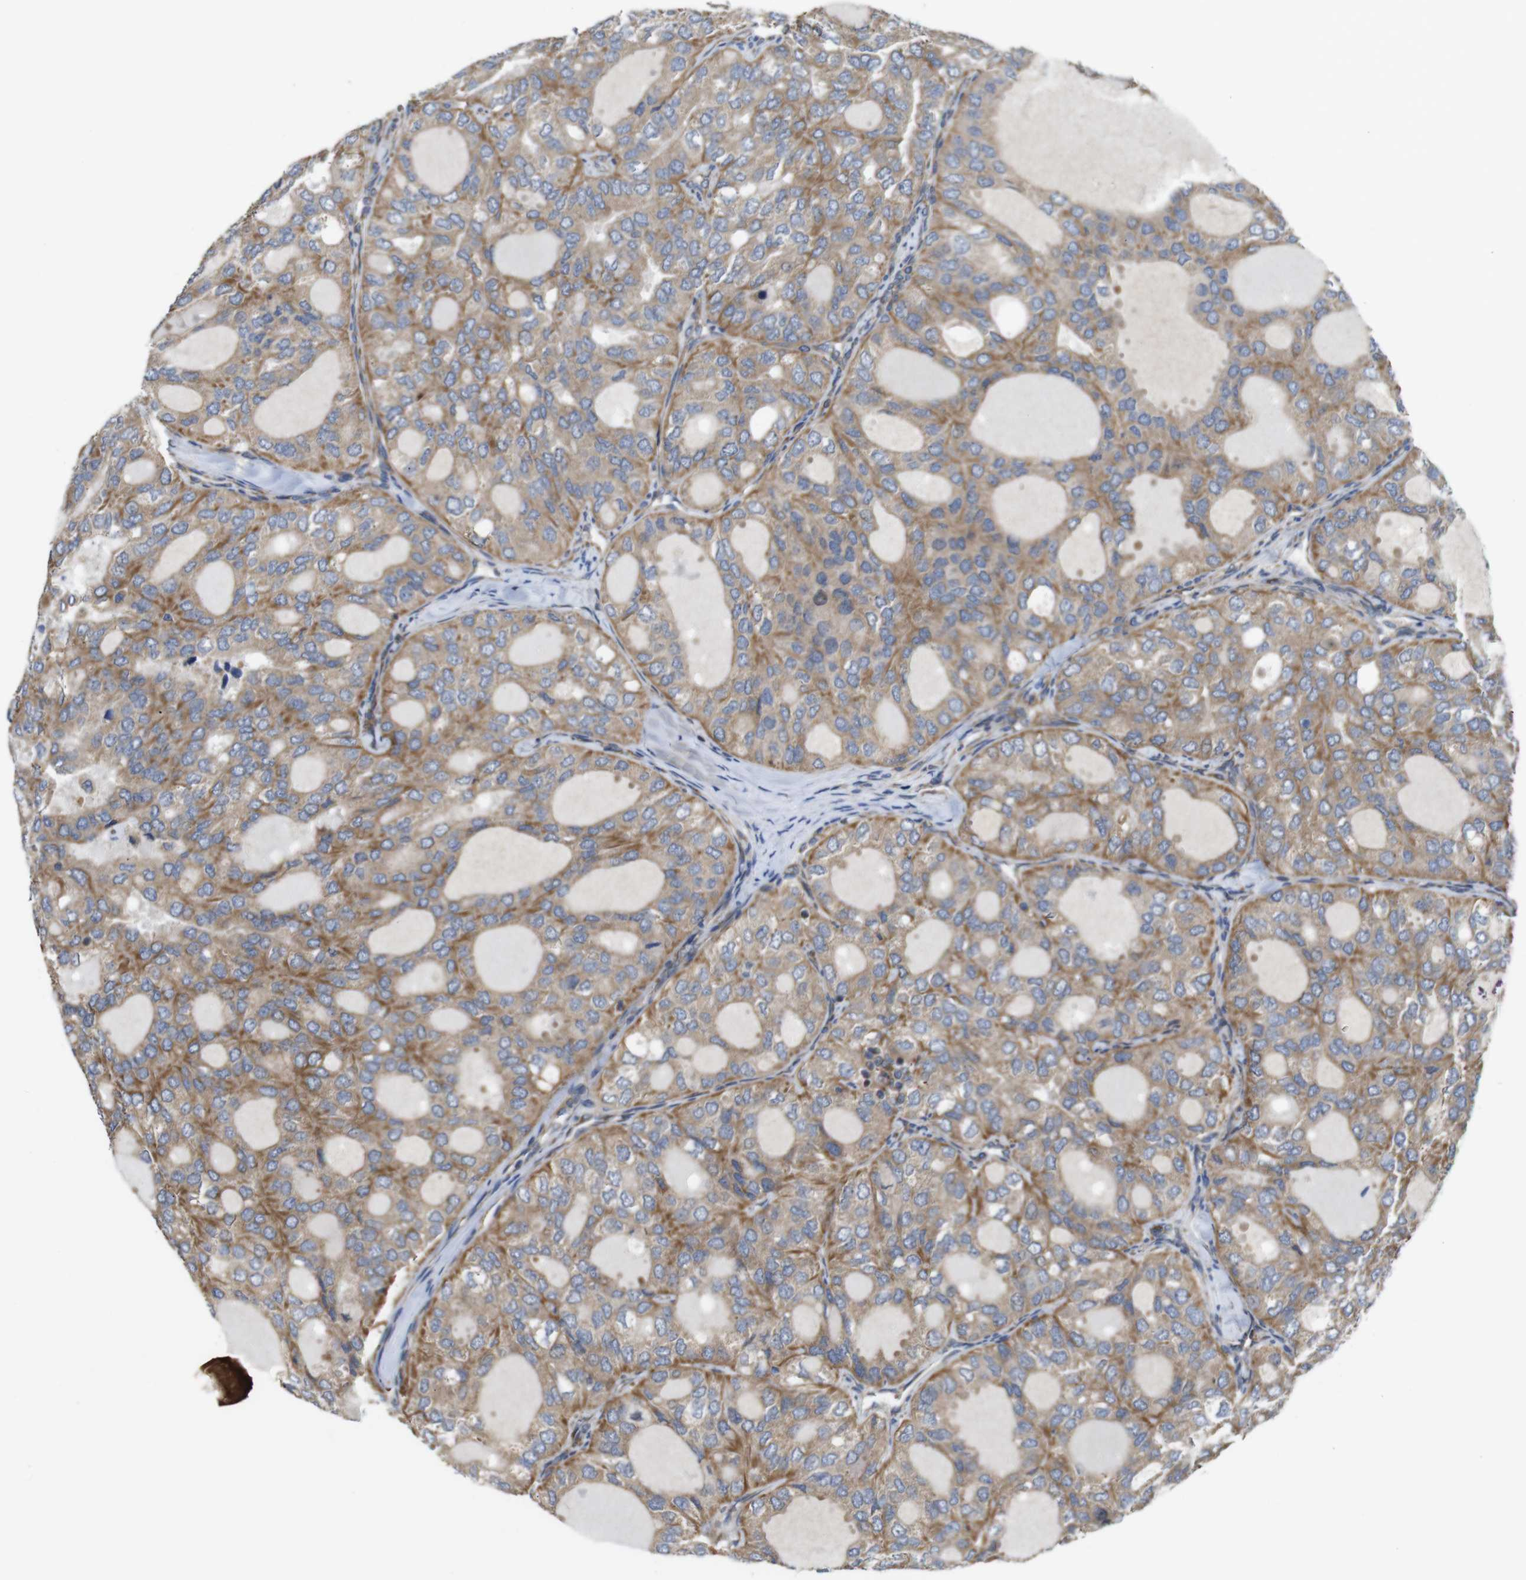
{"staining": {"intensity": "moderate", "quantity": ">75%", "location": "cytoplasmic/membranous"}, "tissue": "thyroid cancer", "cell_type": "Tumor cells", "image_type": "cancer", "snomed": [{"axis": "morphology", "description": "Follicular adenoma carcinoma, NOS"}, {"axis": "topography", "description": "Thyroid gland"}], "caption": "A photomicrograph of human thyroid cancer (follicular adenoma carcinoma) stained for a protein demonstrates moderate cytoplasmic/membranous brown staining in tumor cells.", "gene": "POMK", "patient": {"sex": "male", "age": 75}}